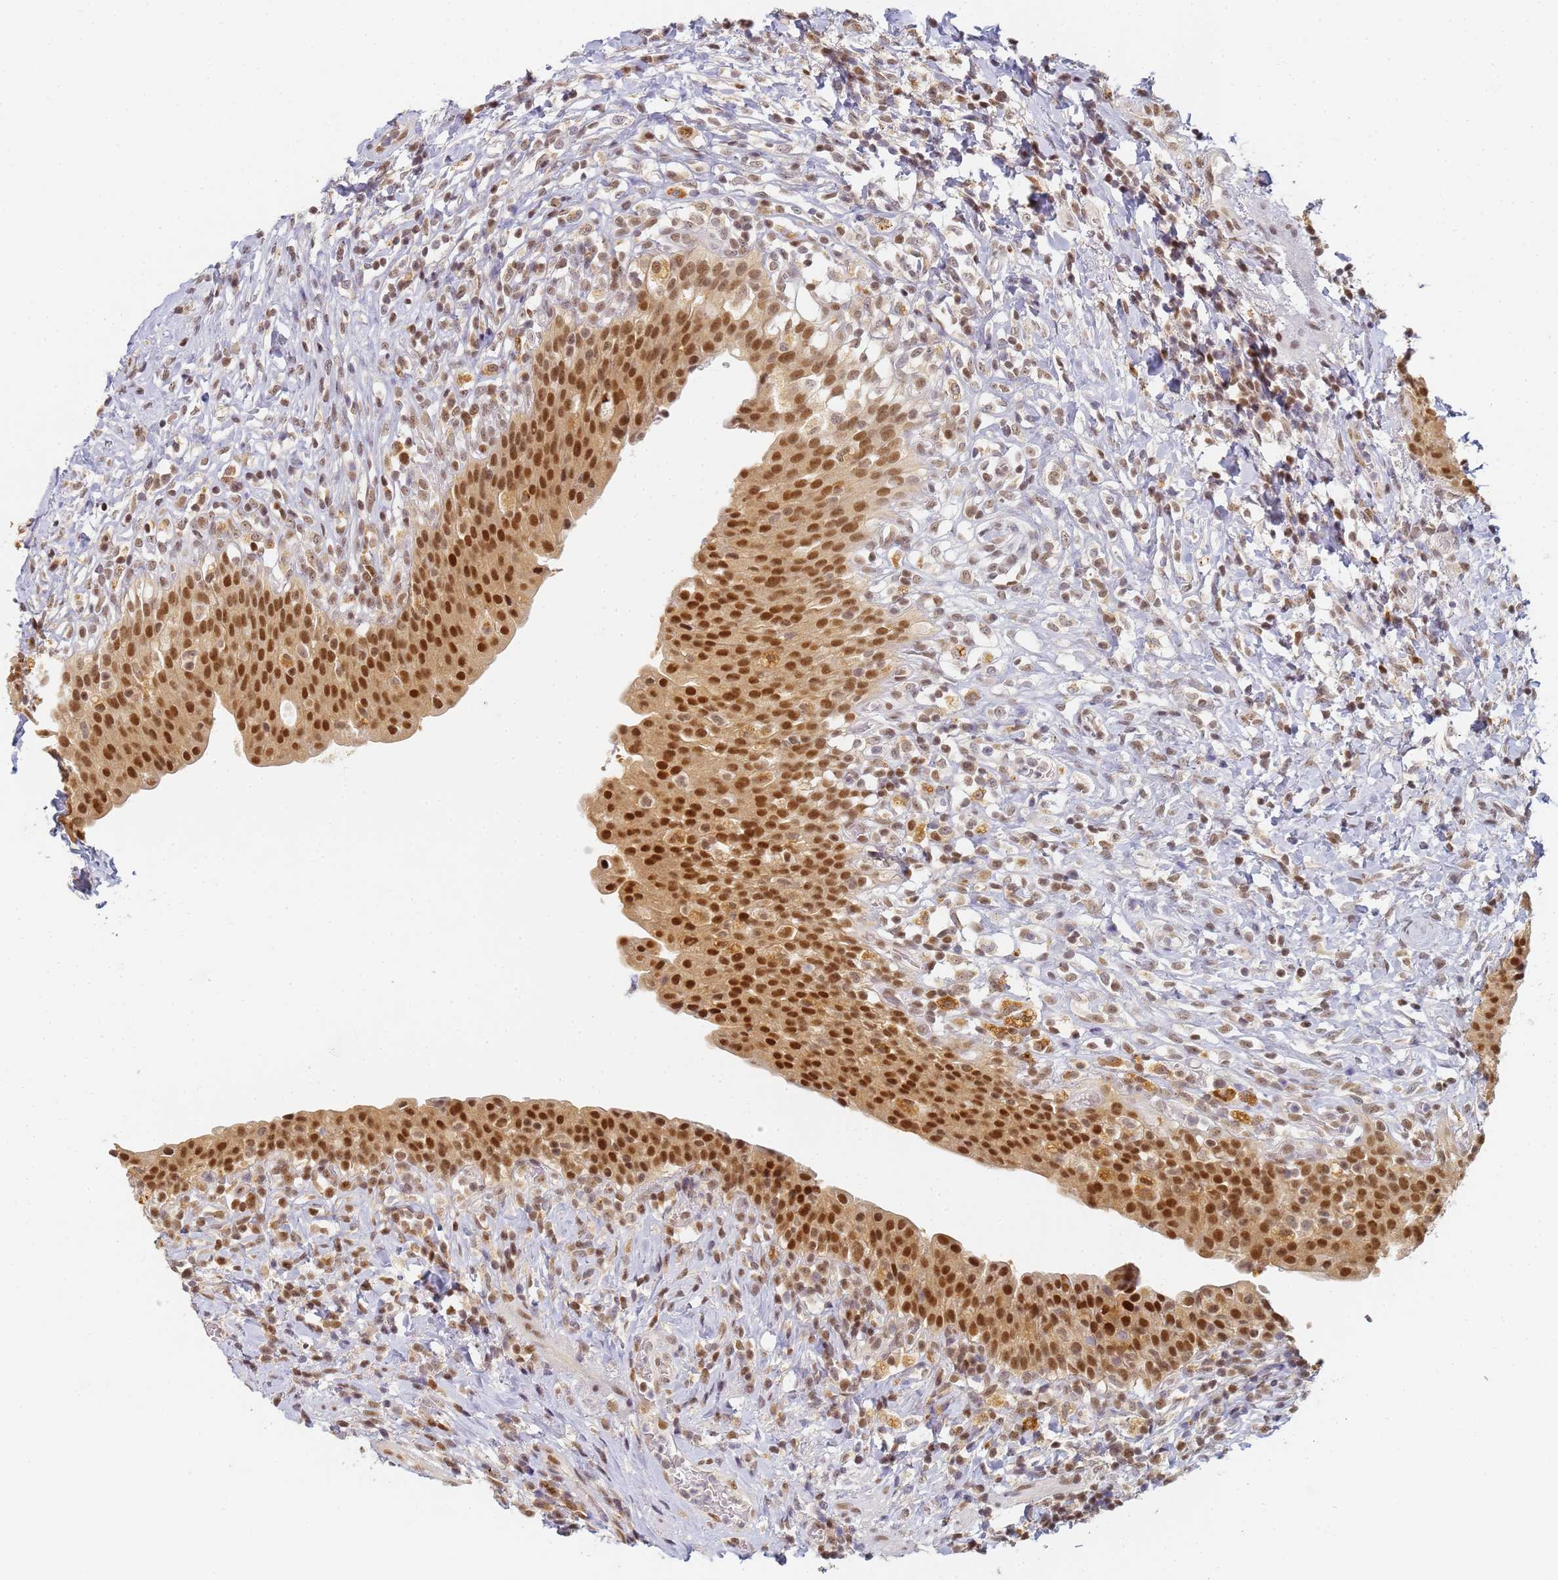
{"staining": {"intensity": "strong", "quantity": ">75%", "location": "nuclear"}, "tissue": "urinary bladder", "cell_type": "Urothelial cells", "image_type": "normal", "snomed": [{"axis": "morphology", "description": "Normal tissue, NOS"}, {"axis": "morphology", "description": "Inflammation, NOS"}, {"axis": "topography", "description": "Urinary bladder"}], "caption": "Immunohistochemical staining of normal urinary bladder displays high levels of strong nuclear expression in about >75% of urothelial cells. (Stains: DAB in brown, nuclei in blue, Microscopy: brightfield microscopy at high magnification).", "gene": "HMCES", "patient": {"sex": "male", "age": 64}}